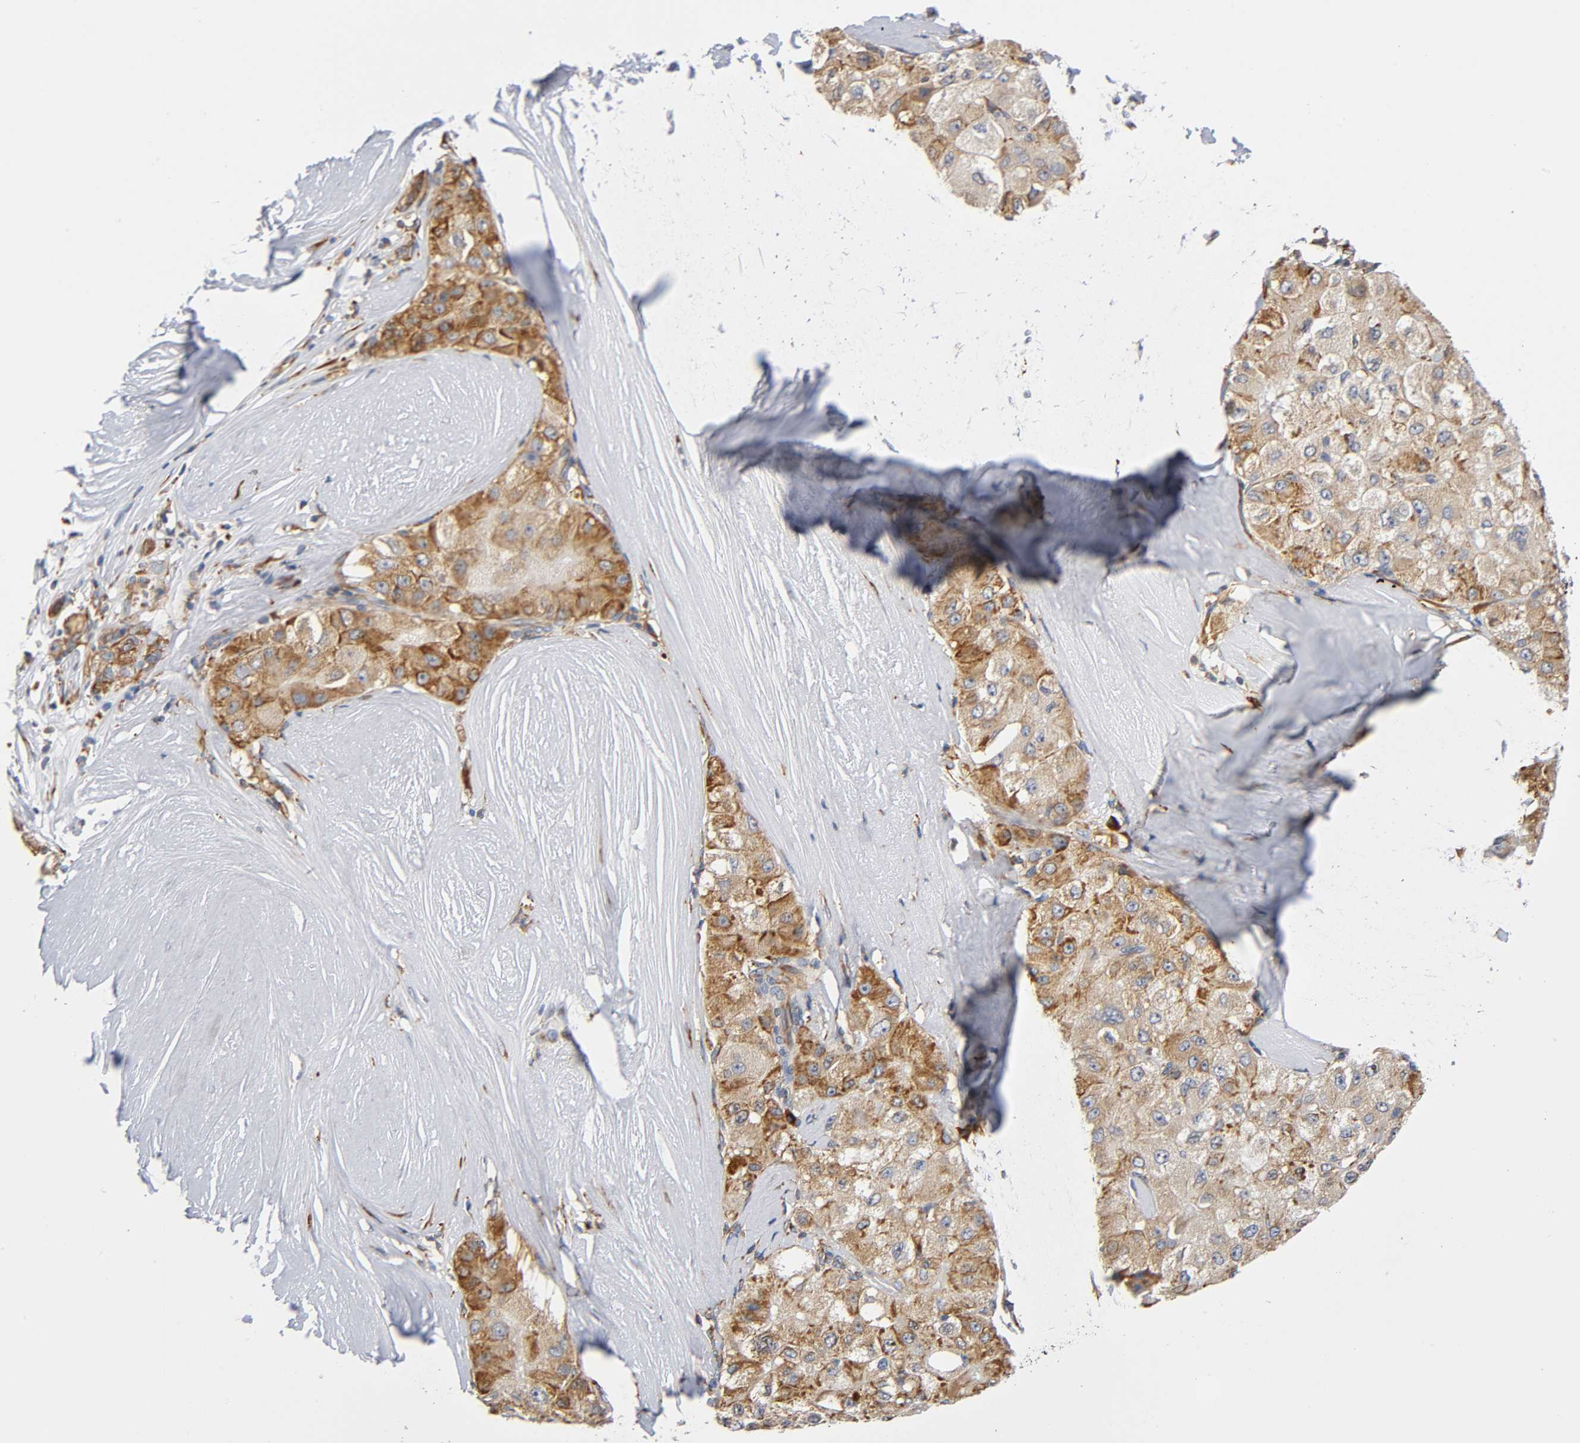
{"staining": {"intensity": "moderate", "quantity": ">75%", "location": "cytoplasmic/membranous"}, "tissue": "liver cancer", "cell_type": "Tumor cells", "image_type": "cancer", "snomed": [{"axis": "morphology", "description": "Carcinoma, Hepatocellular, NOS"}, {"axis": "topography", "description": "Liver"}], "caption": "The photomicrograph exhibits immunohistochemical staining of hepatocellular carcinoma (liver). There is moderate cytoplasmic/membranous staining is present in about >75% of tumor cells.", "gene": "UCKL1", "patient": {"sex": "male", "age": 80}}